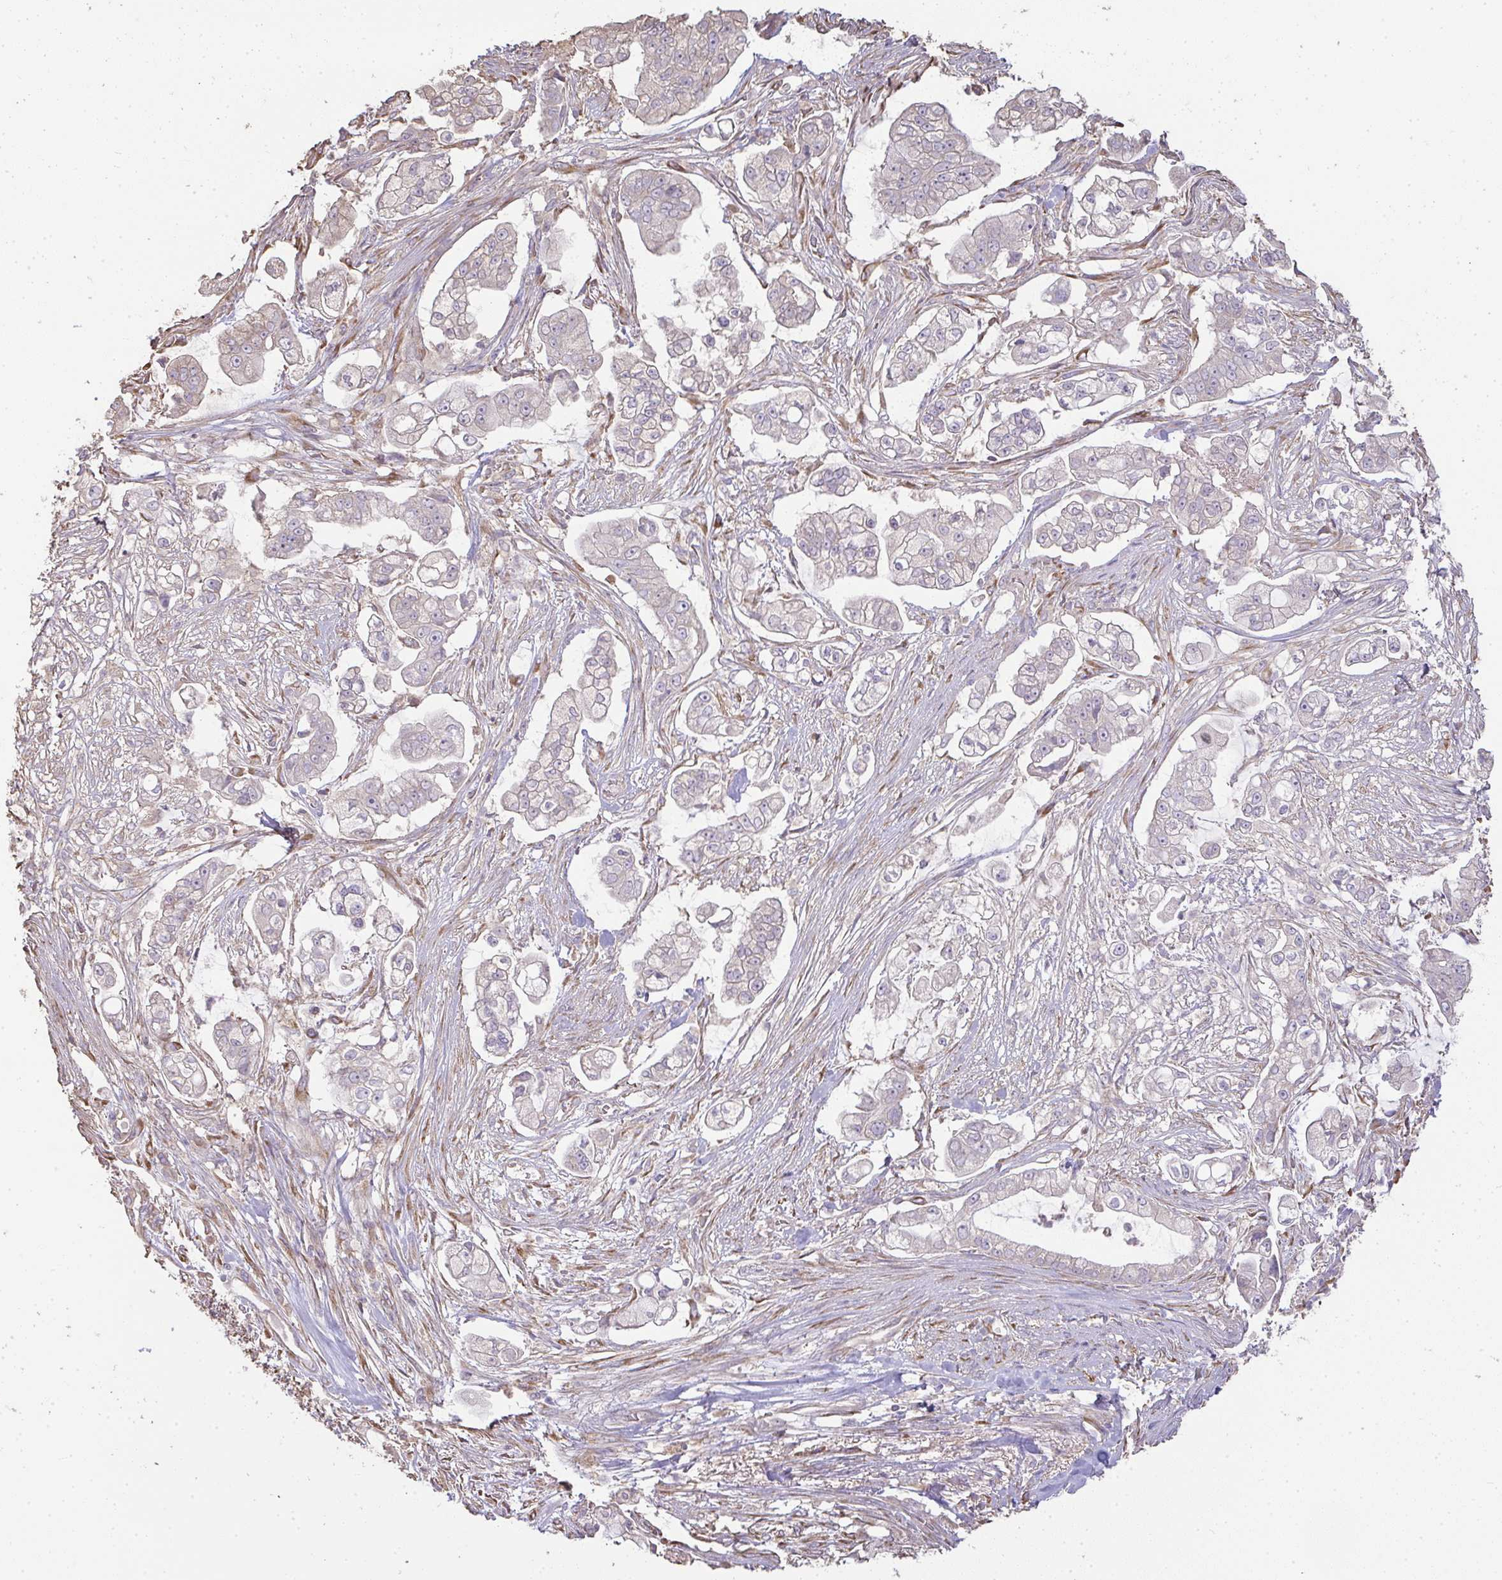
{"staining": {"intensity": "negative", "quantity": "none", "location": "none"}, "tissue": "pancreatic cancer", "cell_type": "Tumor cells", "image_type": "cancer", "snomed": [{"axis": "morphology", "description": "Adenocarcinoma, NOS"}, {"axis": "topography", "description": "Pancreas"}], "caption": "This is an immunohistochemistry (IHC) histopathology image of human pancreatic cancer. There is no expression in tumor cells.", "gene": "BRINP3", "patient": {"sex": "female", "age": 69}}